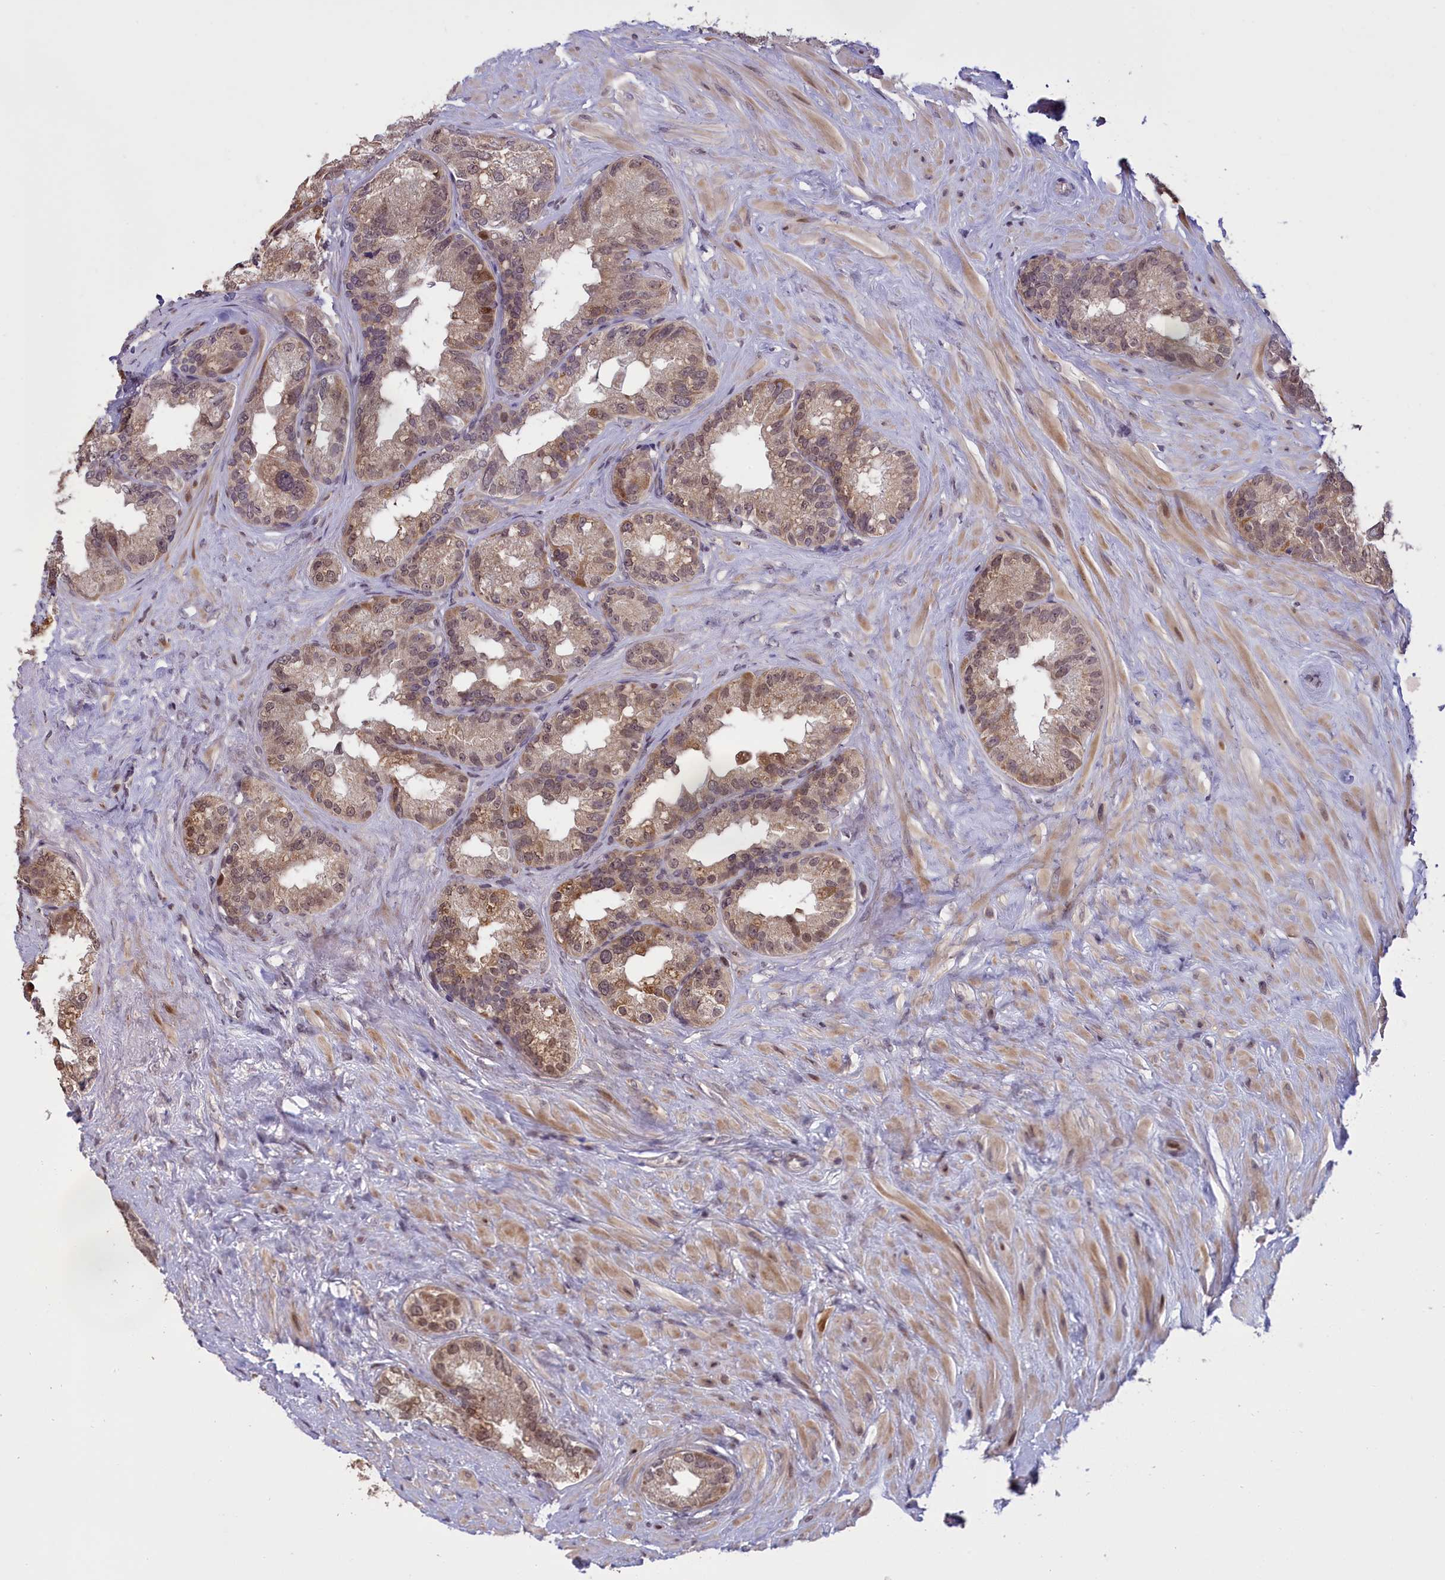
{"staining": {"intensity": "moderate", "quantity": "25%-75%", "location": "cytoplasmic/membranous,nuclear"}, "tissue": "seminal vesicle", "cell_type": "Glandular cells", "image_type": "normal", "snomed": [{"axis": "morphology", "description": "Normal tissue, NOS"}, {"axis": "topography", "description": "Seminal veicle"}], "caption": "IHC of benign human seminal vesicle displays medium levels of moderate cytoplasmic/membranous,nuclear staining in approximately 25%-75% of glandular cells. The staining was performed using DAB (3,3'-diaminobenzidine), with brown indicating positive protein expression. Nuclei are stained blue with hematoxylin.", "gene": "RELB", "patient": {"sex": "male", "age": 80}}